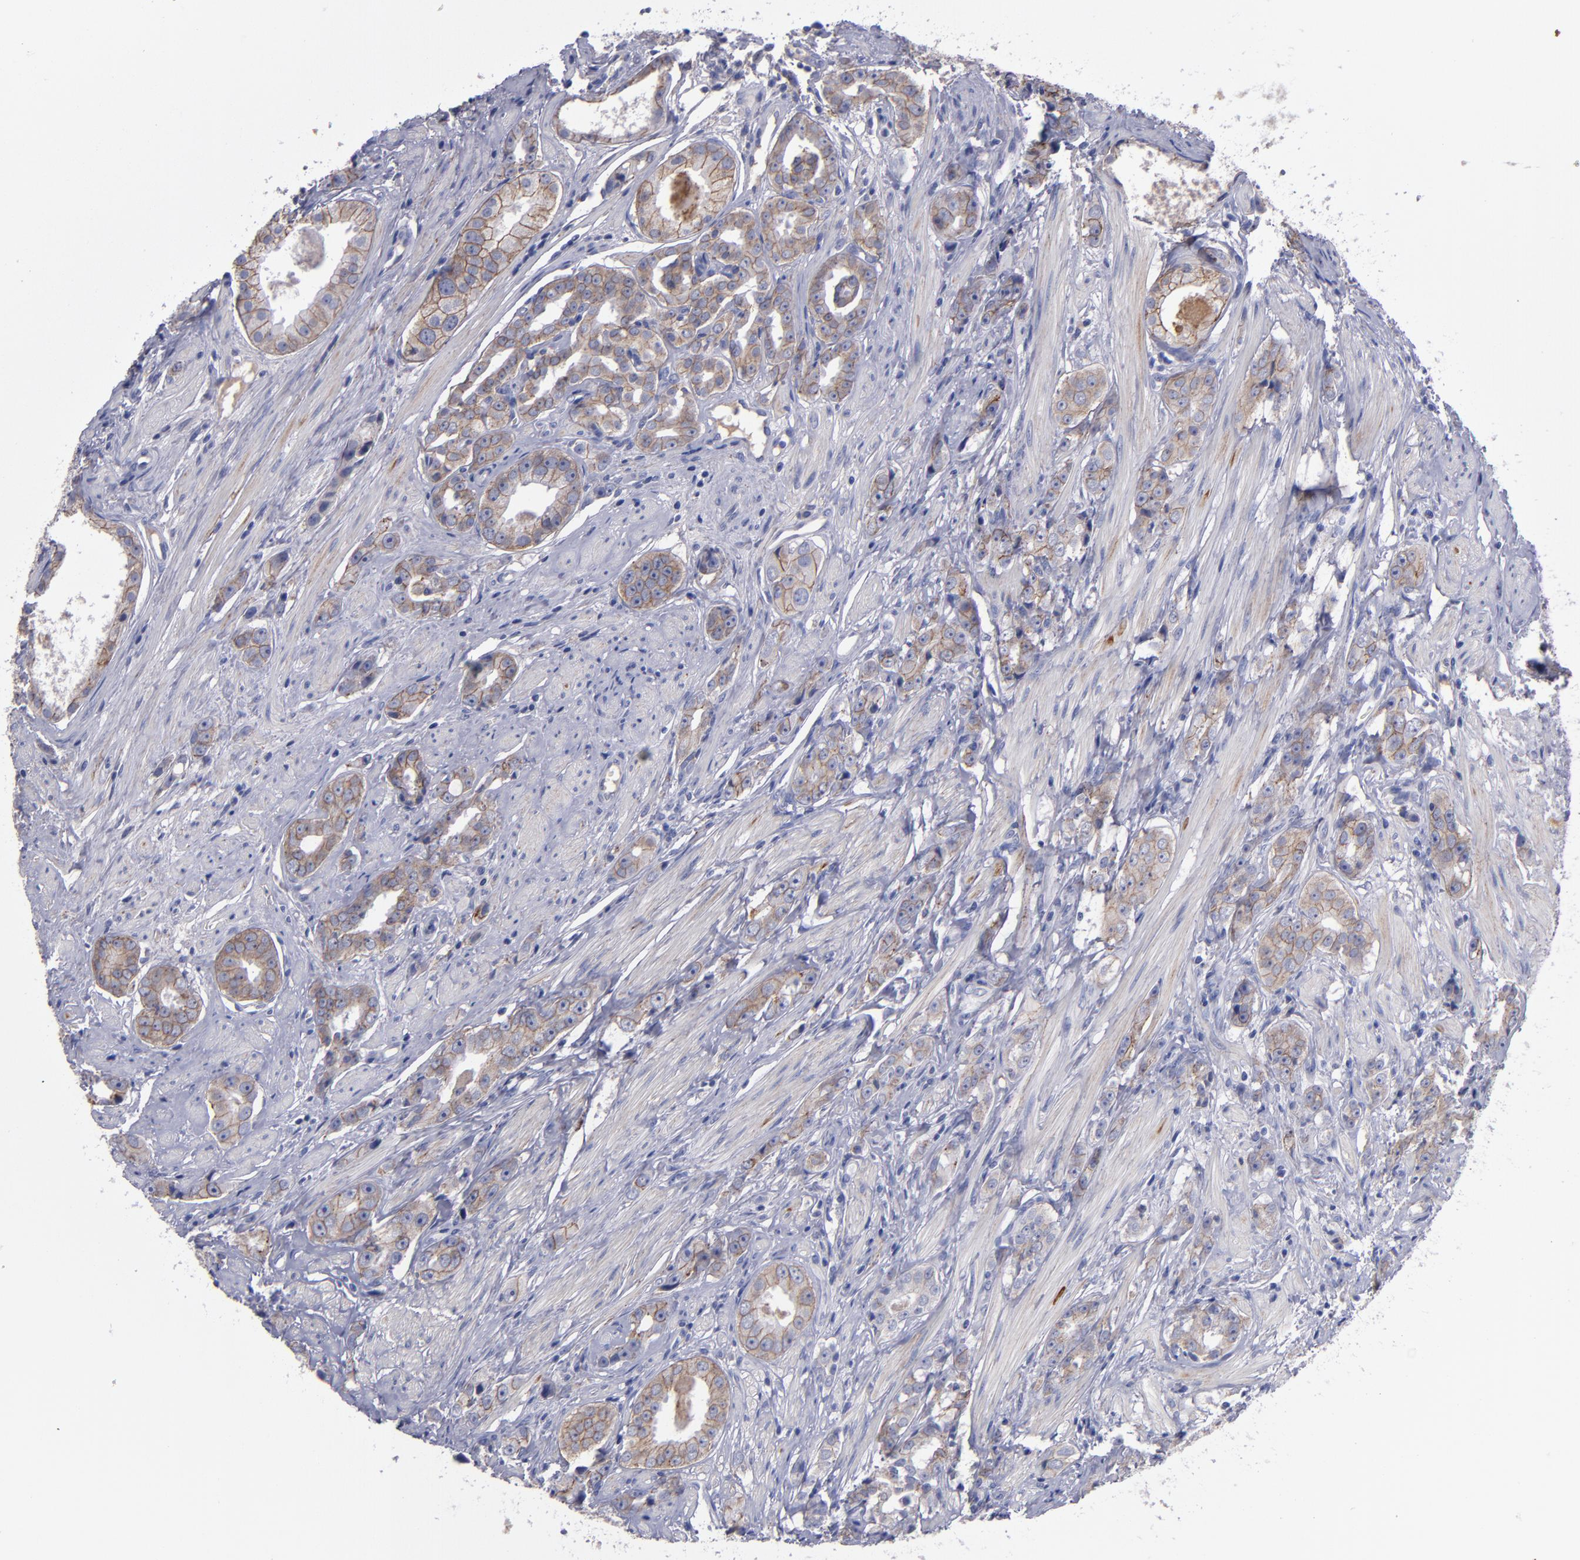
{"staining": {"intensity": "moderate", "quantity": ">75%", "location": "cytoplasmic/membranous"}, "tissue": "prostate cancer", "cell_type": "Tumor cells", "image_type": "cancer", "snomed": [{"axis": "morphology", "description": "Adenocarcinoma, Medium grade"}, {"axis": "topography", "description": "Prostate"}], "caption": "Protein expression analysis of prostate cancer (medium-grade adenocarcinoma) shows moderate cytoplasmic/membranous positivity in approximately >75% of tumor cells.", "gene": "CDH3", "patient": {"sex": "male", "age": 53}}